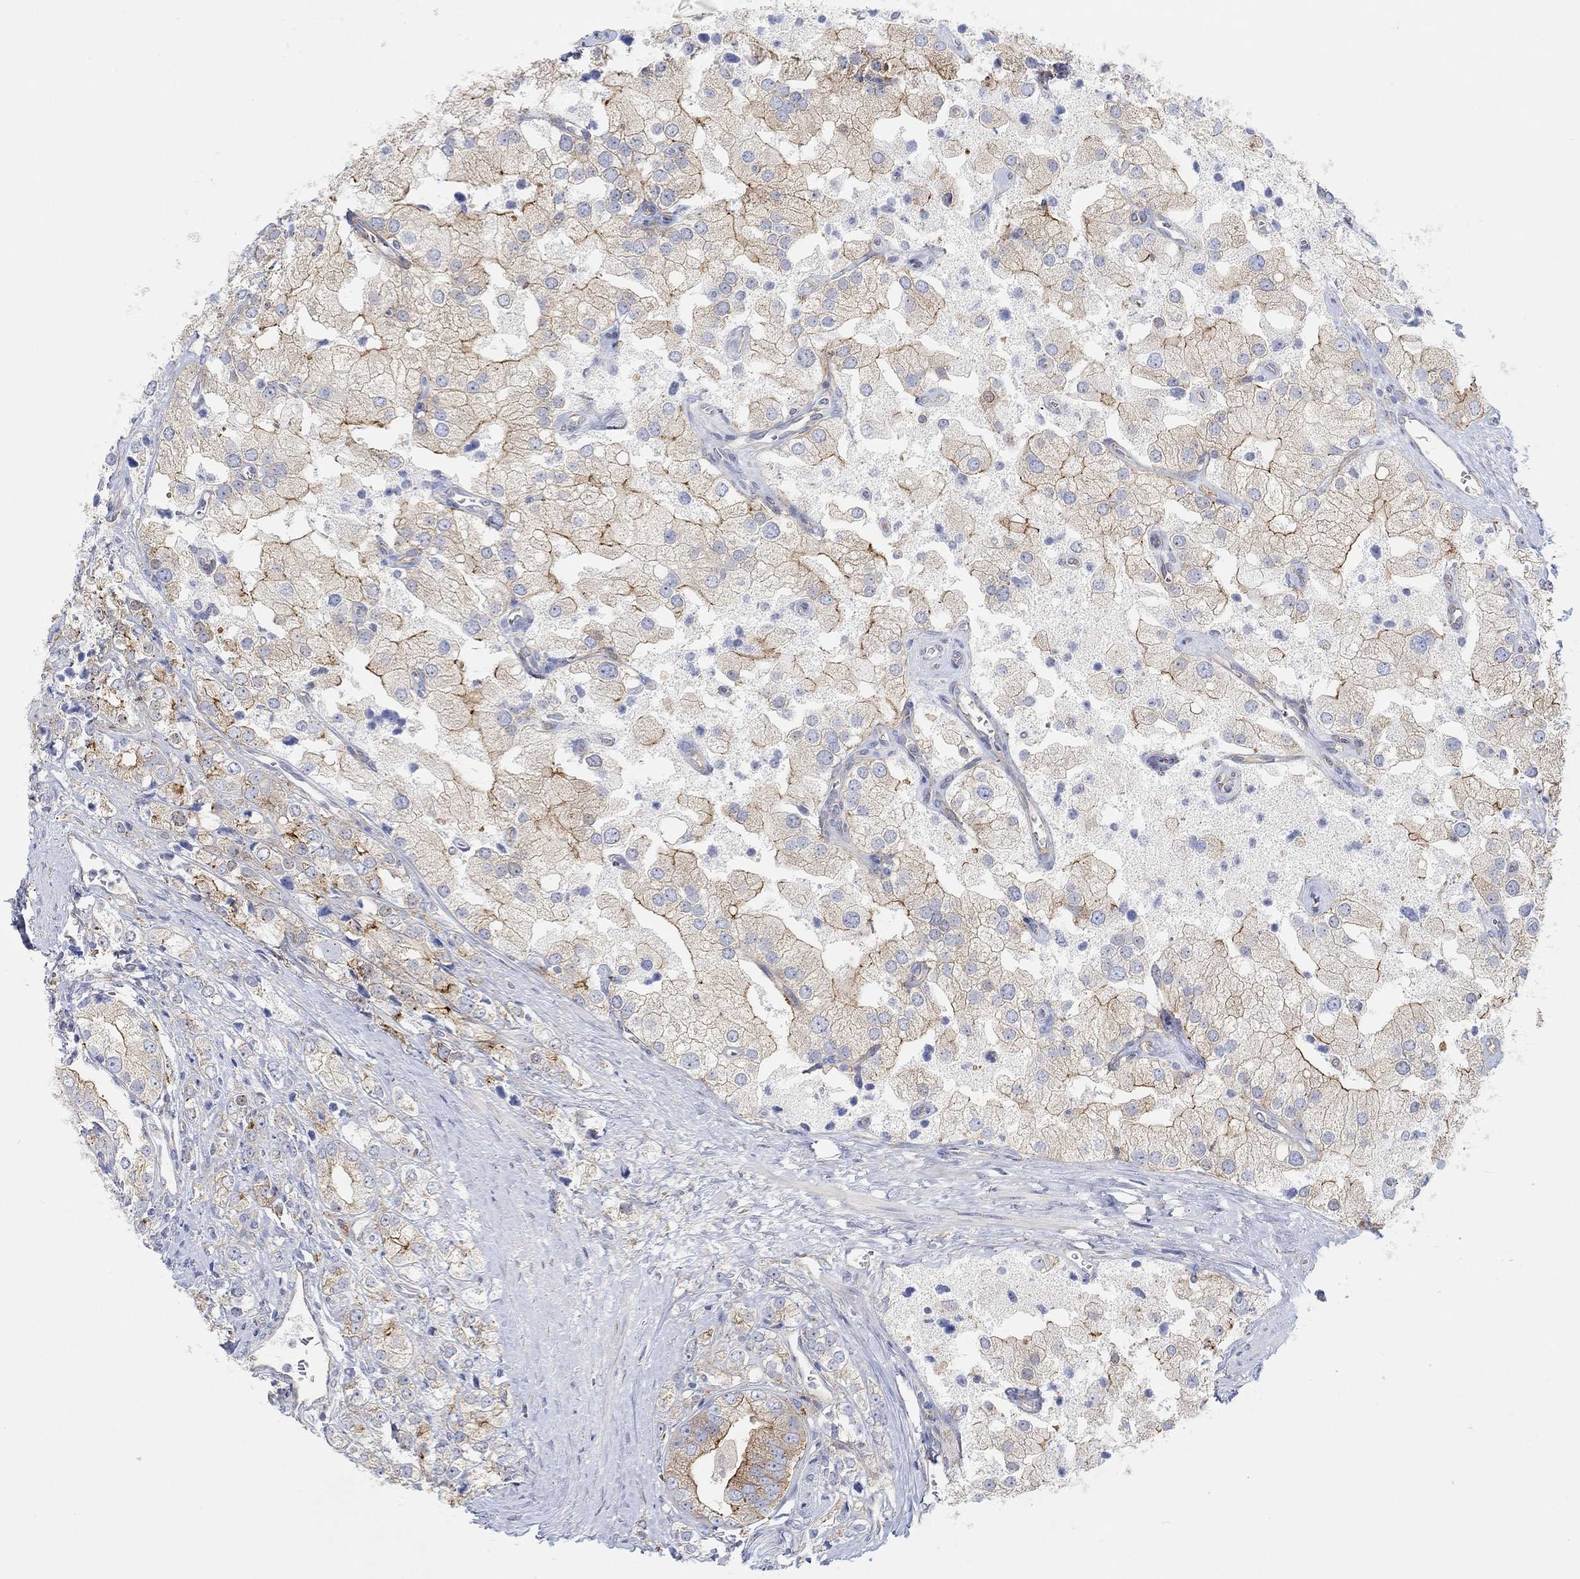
{"staining": {"intensity": "strong", "quantity": "<25%", "location": "cytoplasmic/membranous"}, "tissue": "prostate cancer", "cell_type": "Tumor cells", "image_type": "cancer", "snomed": [{"axis": "morphology", "description": "Adenocarcinoma, NOS"}, {"axis": "topography", "description": "Prostate and seminal vesicle, NOS"}, {"axis": "topography", "description": "Prostate"}], "caption": "Tumor cells reveal strong cytoplasmic/membranous expression in approximately <25% of cells in prostate adenocarcinoma.", "gene": "RGS1", "patient": {"sex": "male", "age": 79}}